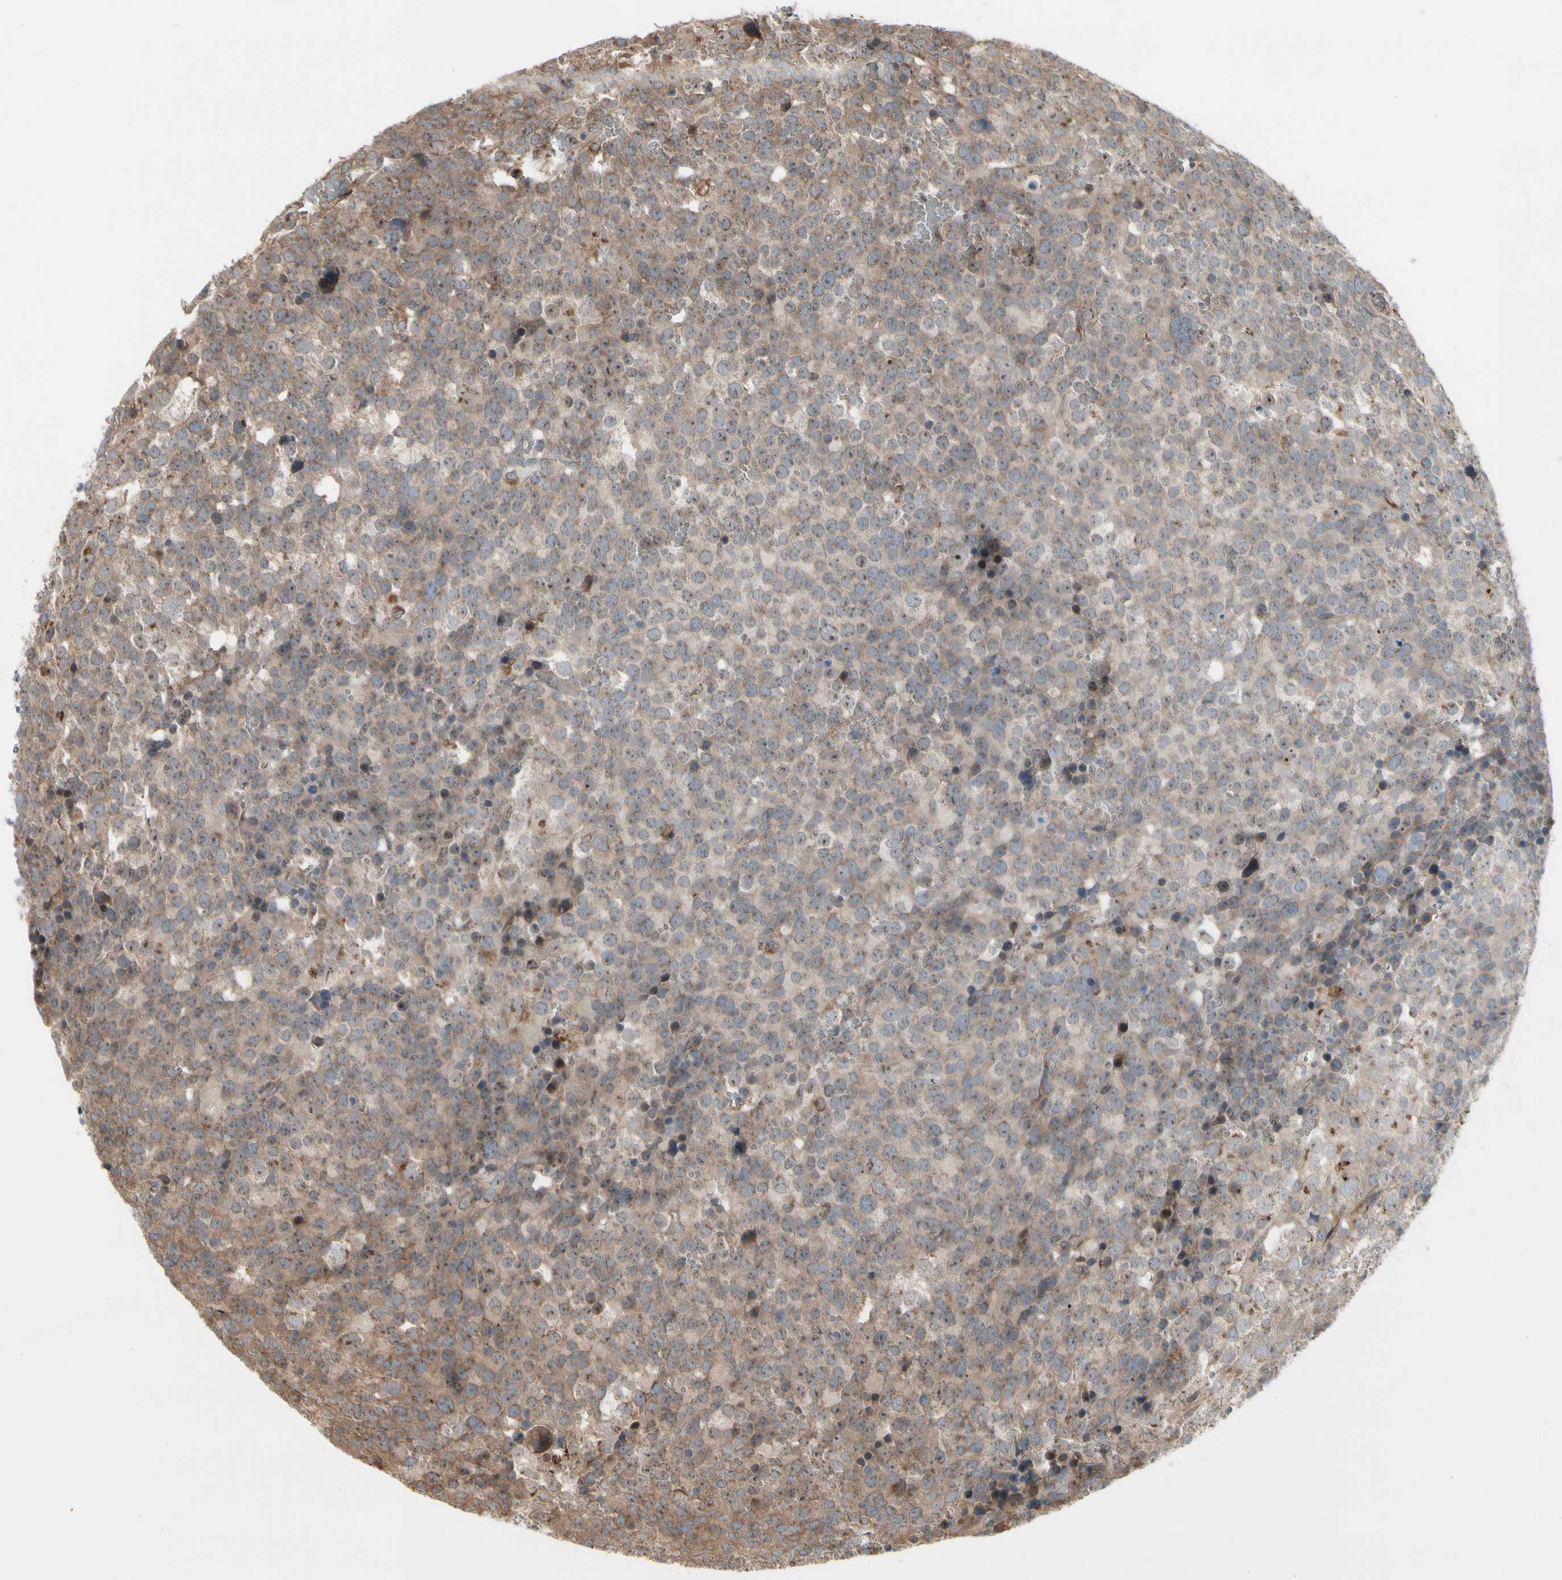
{"staining": {"intensity": "moderate", "quantity": ">75%", "location": "cytoplasmic/membranous"}, "tissue": "testis cancer", "cell_type": "Tumor cells", "image_type": "cancer", "snomed": [{"axis": "morphology", "description": "Seminoma, NOS"}, {"axis": "topography", "description": "Testis"}], "caption": "Immunohistochemical staining of testis cancer demonstrates medium levels of moderate cytoplasmic/membranous expression in about >75% of tumor cells.", "gene": "SLC39A9", "patient": {"sex": "male", "age": 71}}